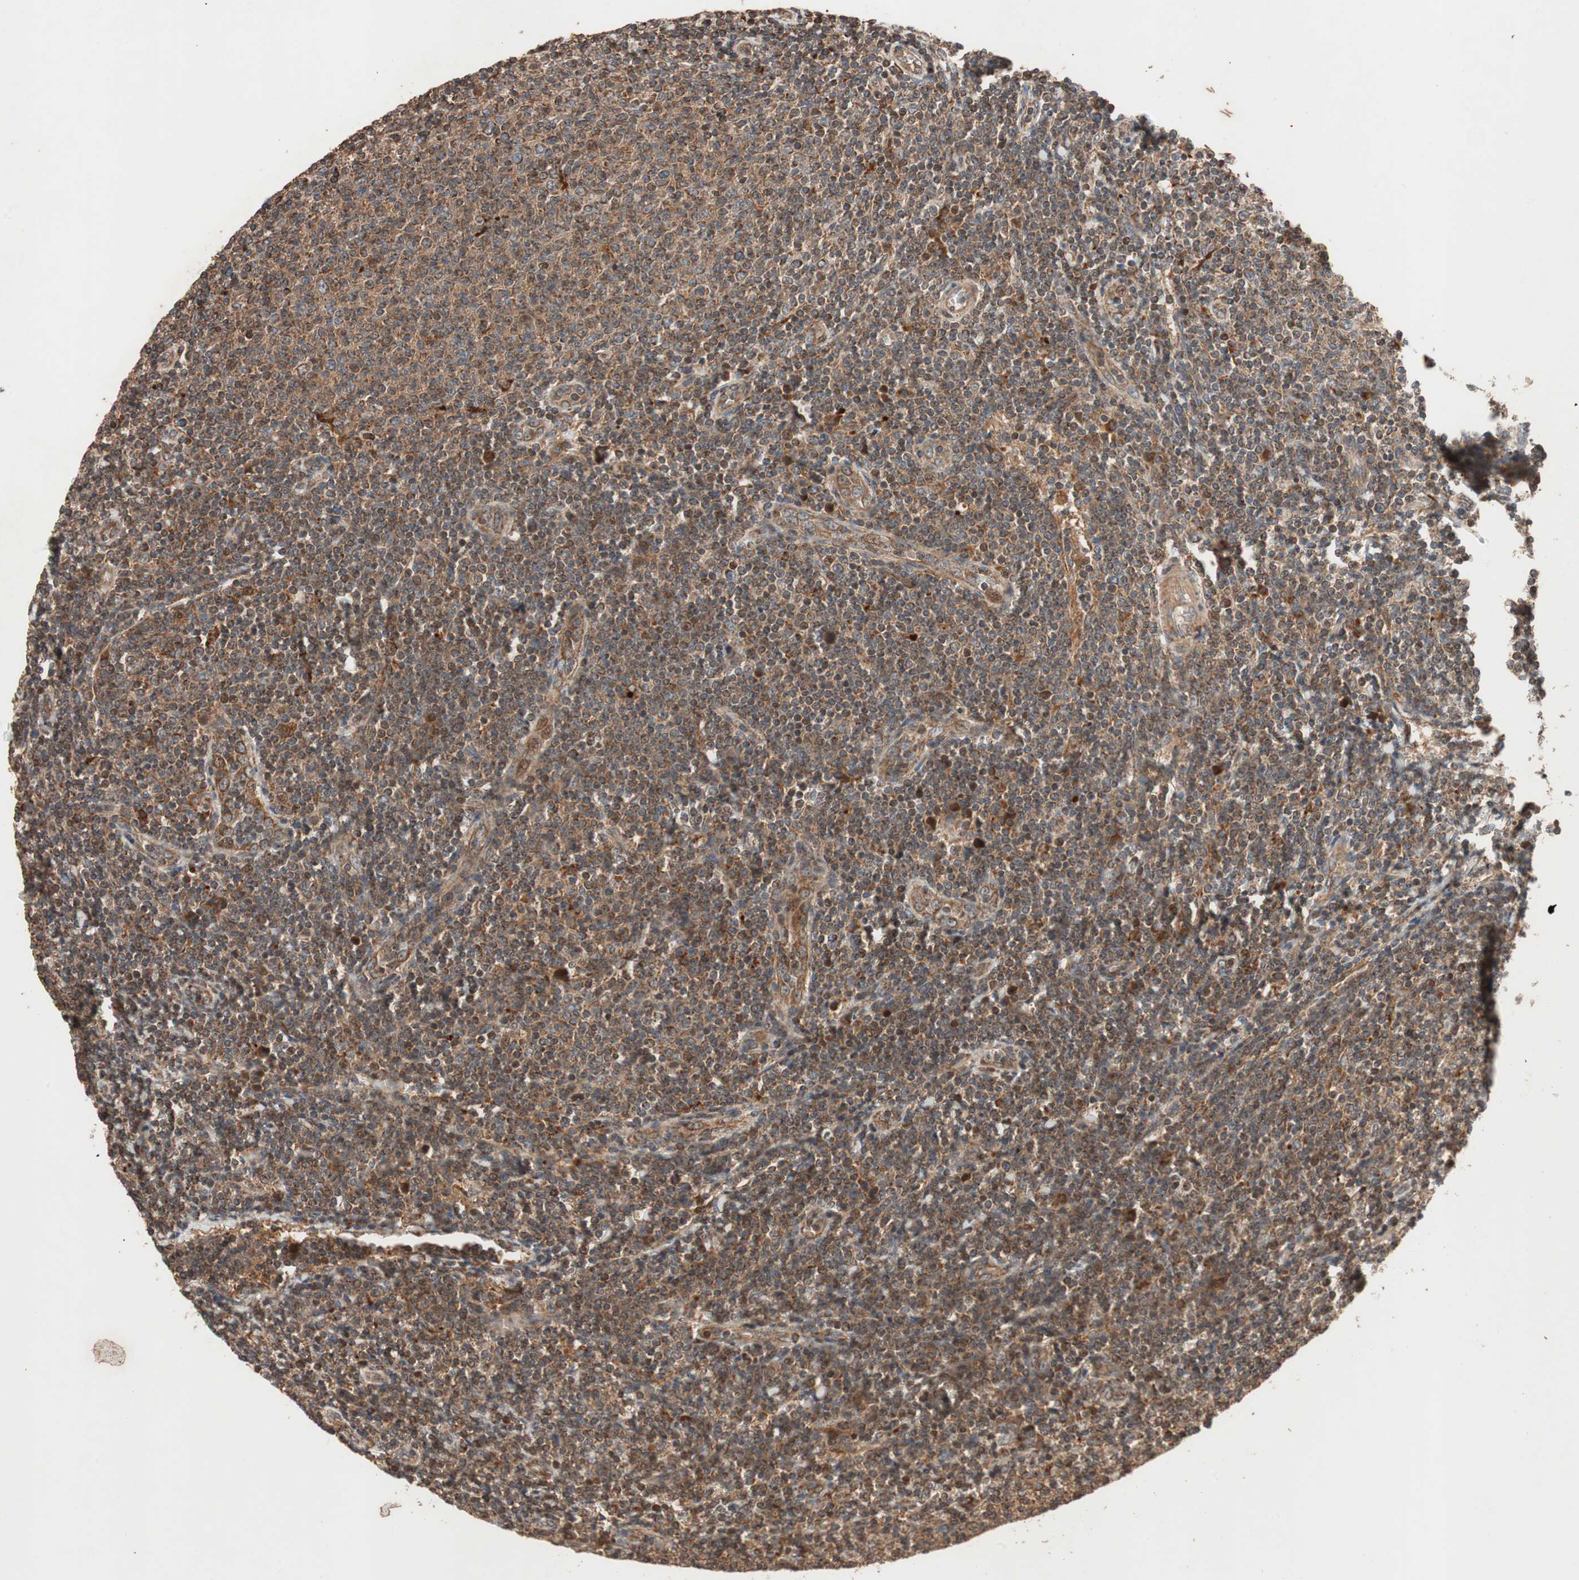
{"staining": {"intensity": "moderate", "quantity": ">75%", "location": "cytoplasmic/membranous"}, "tissue": "lymphoma", "cell_type": "Tumor cells", "image_type": "cancer", "snomed": [{"axis": "morphology", "description": "Malignant lymphoma, non-Hodgkin's type, Low grade"}, {"axis": "topography", "description": "Lymph node"}], "caption": "Immunohistochemical staining of lymphoma reveals medium levels of moderate cytoplasmic/membranous expression in approximately >75% of tumor cells.", "gene": "RAB1A", "patient": {"sex": "male", "age": 66}}